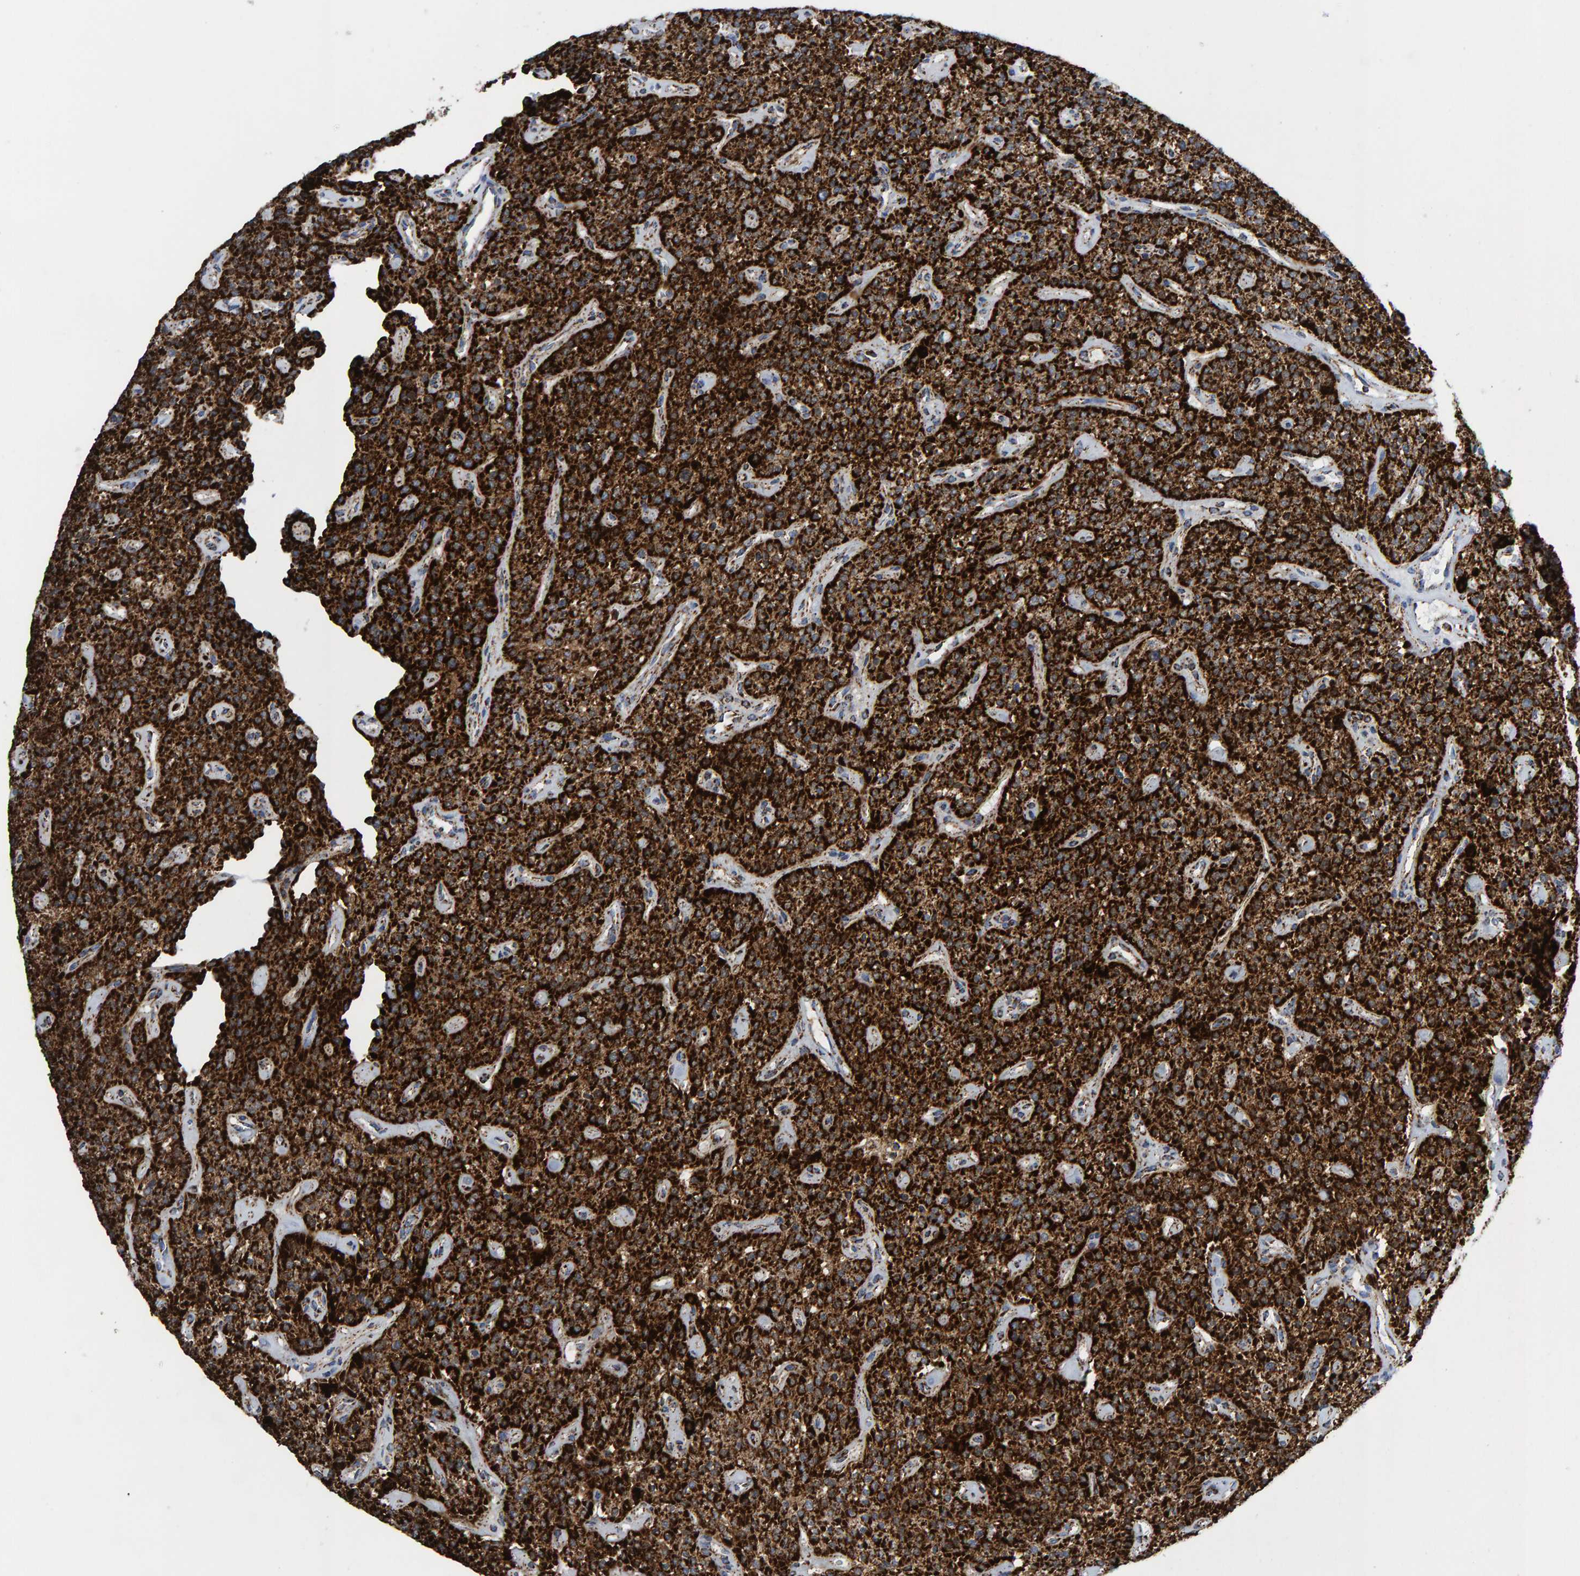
{"staining": {"intensity": "strong", "quantity": ">75%", "location": "cytoplasmic/membranous"}, "tissue": "parathyroid gland", "cell_type": "Glandular cells", "image_type": "normal", "snomed": [{"axis": "morphology", "description": "Normal tissue, NOS"}, {"axis": "topography", "description": "Parathyroid gland"}], "caption": "Immunohistochemical staining of benign parathyroid gland demonstrates >75% levels of strong cytoplasmic/membranous protein staining in approximately >75% of glandular cells. (DAB IHC with brightfield microscopy, high magnification).", "gene": "ENSG00000262660", "patient": {"sex": "male", "age": 46}}